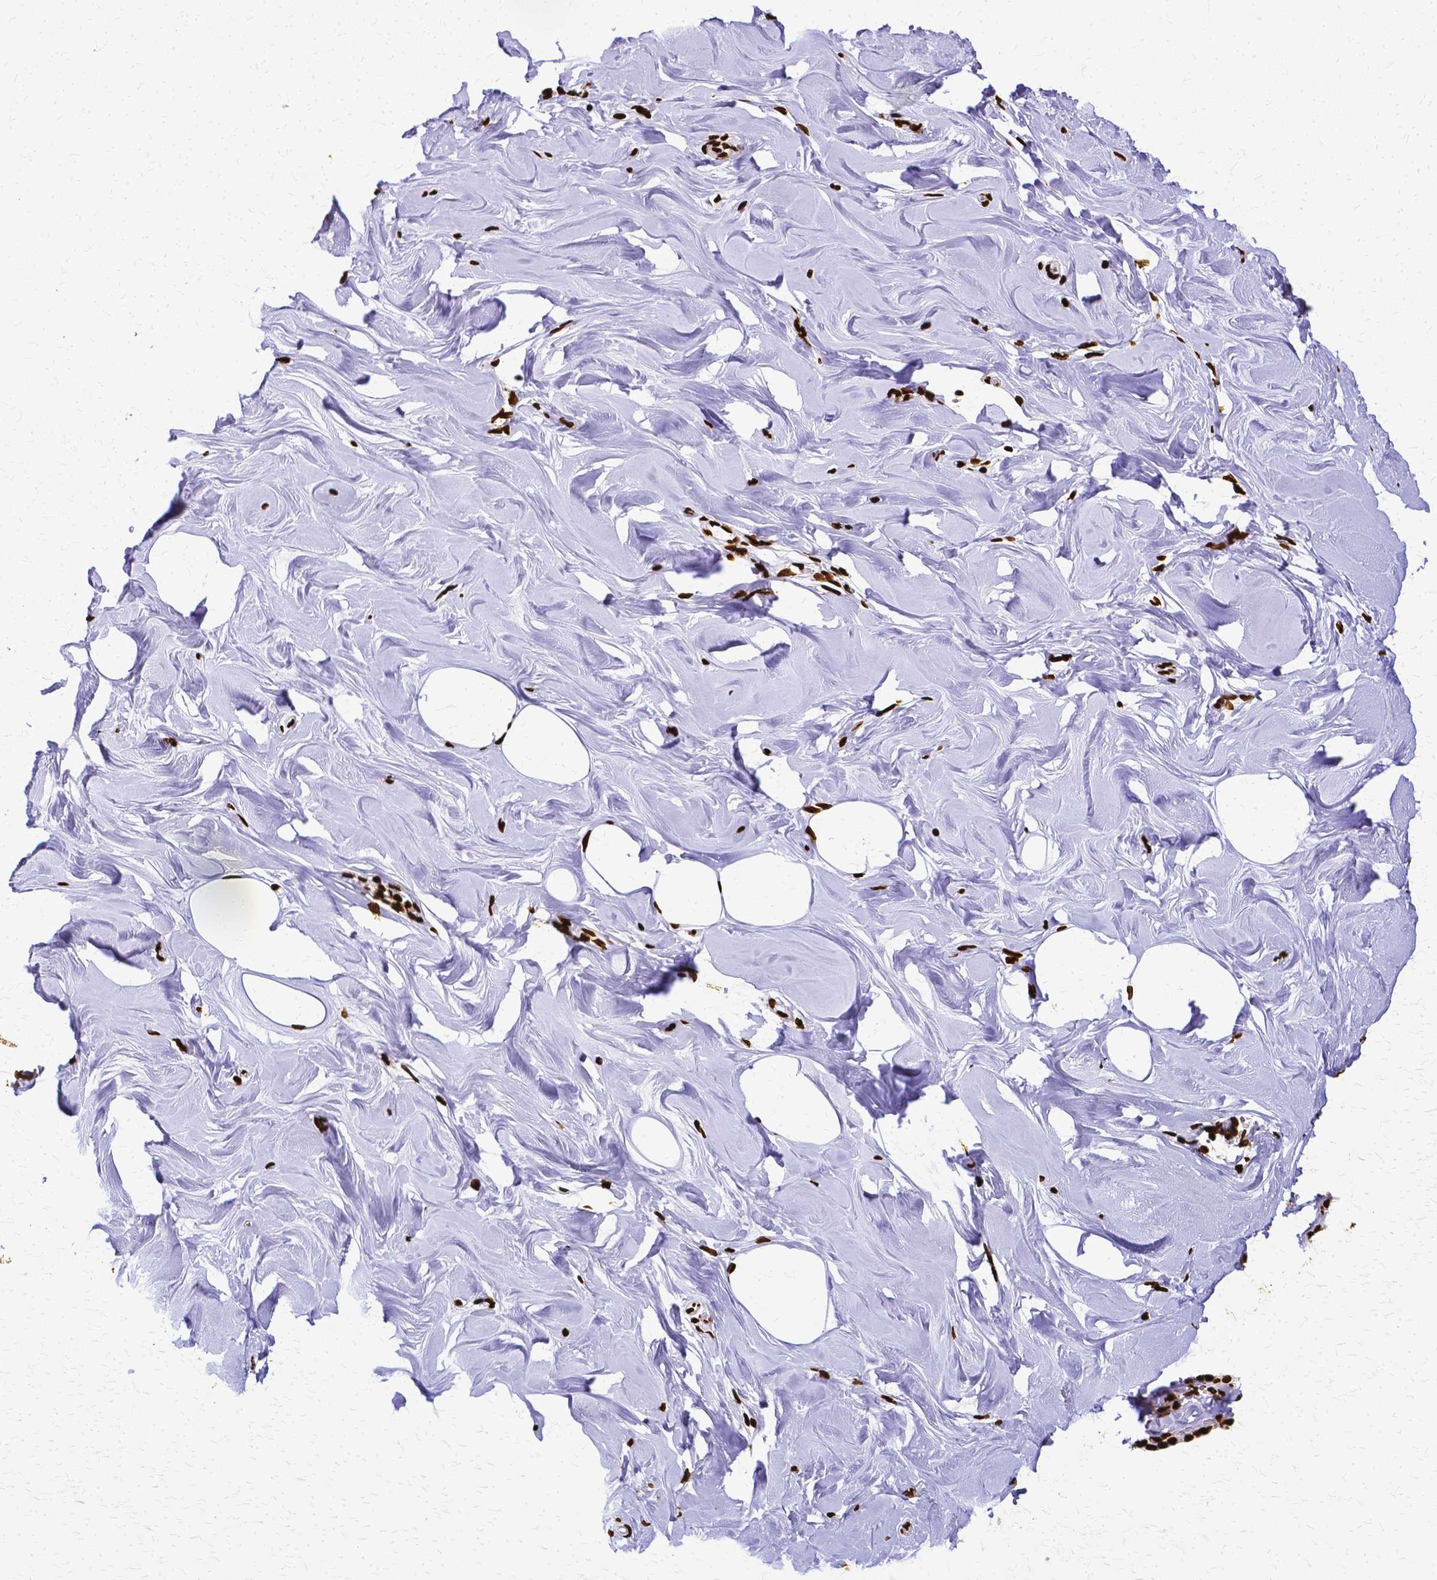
{"staining": {"intensity": "strong", "quantity": ">75%", "location": "nuclear"}, "tissue": "breast", "cell_type": "Adipocytes", "image_type": "normal", "snomed": [{"axis": "morphology", "description": "Normal tissue, NOS"}, {"axis": "topography", "description": "Breast"}], "caption": "The micrograph displays a brown stain indicating the presence of a protein in the nuclear of adipocytes in breast.", "gene": "SFPQ", "patient": {"sex": "female", "age": 27}}